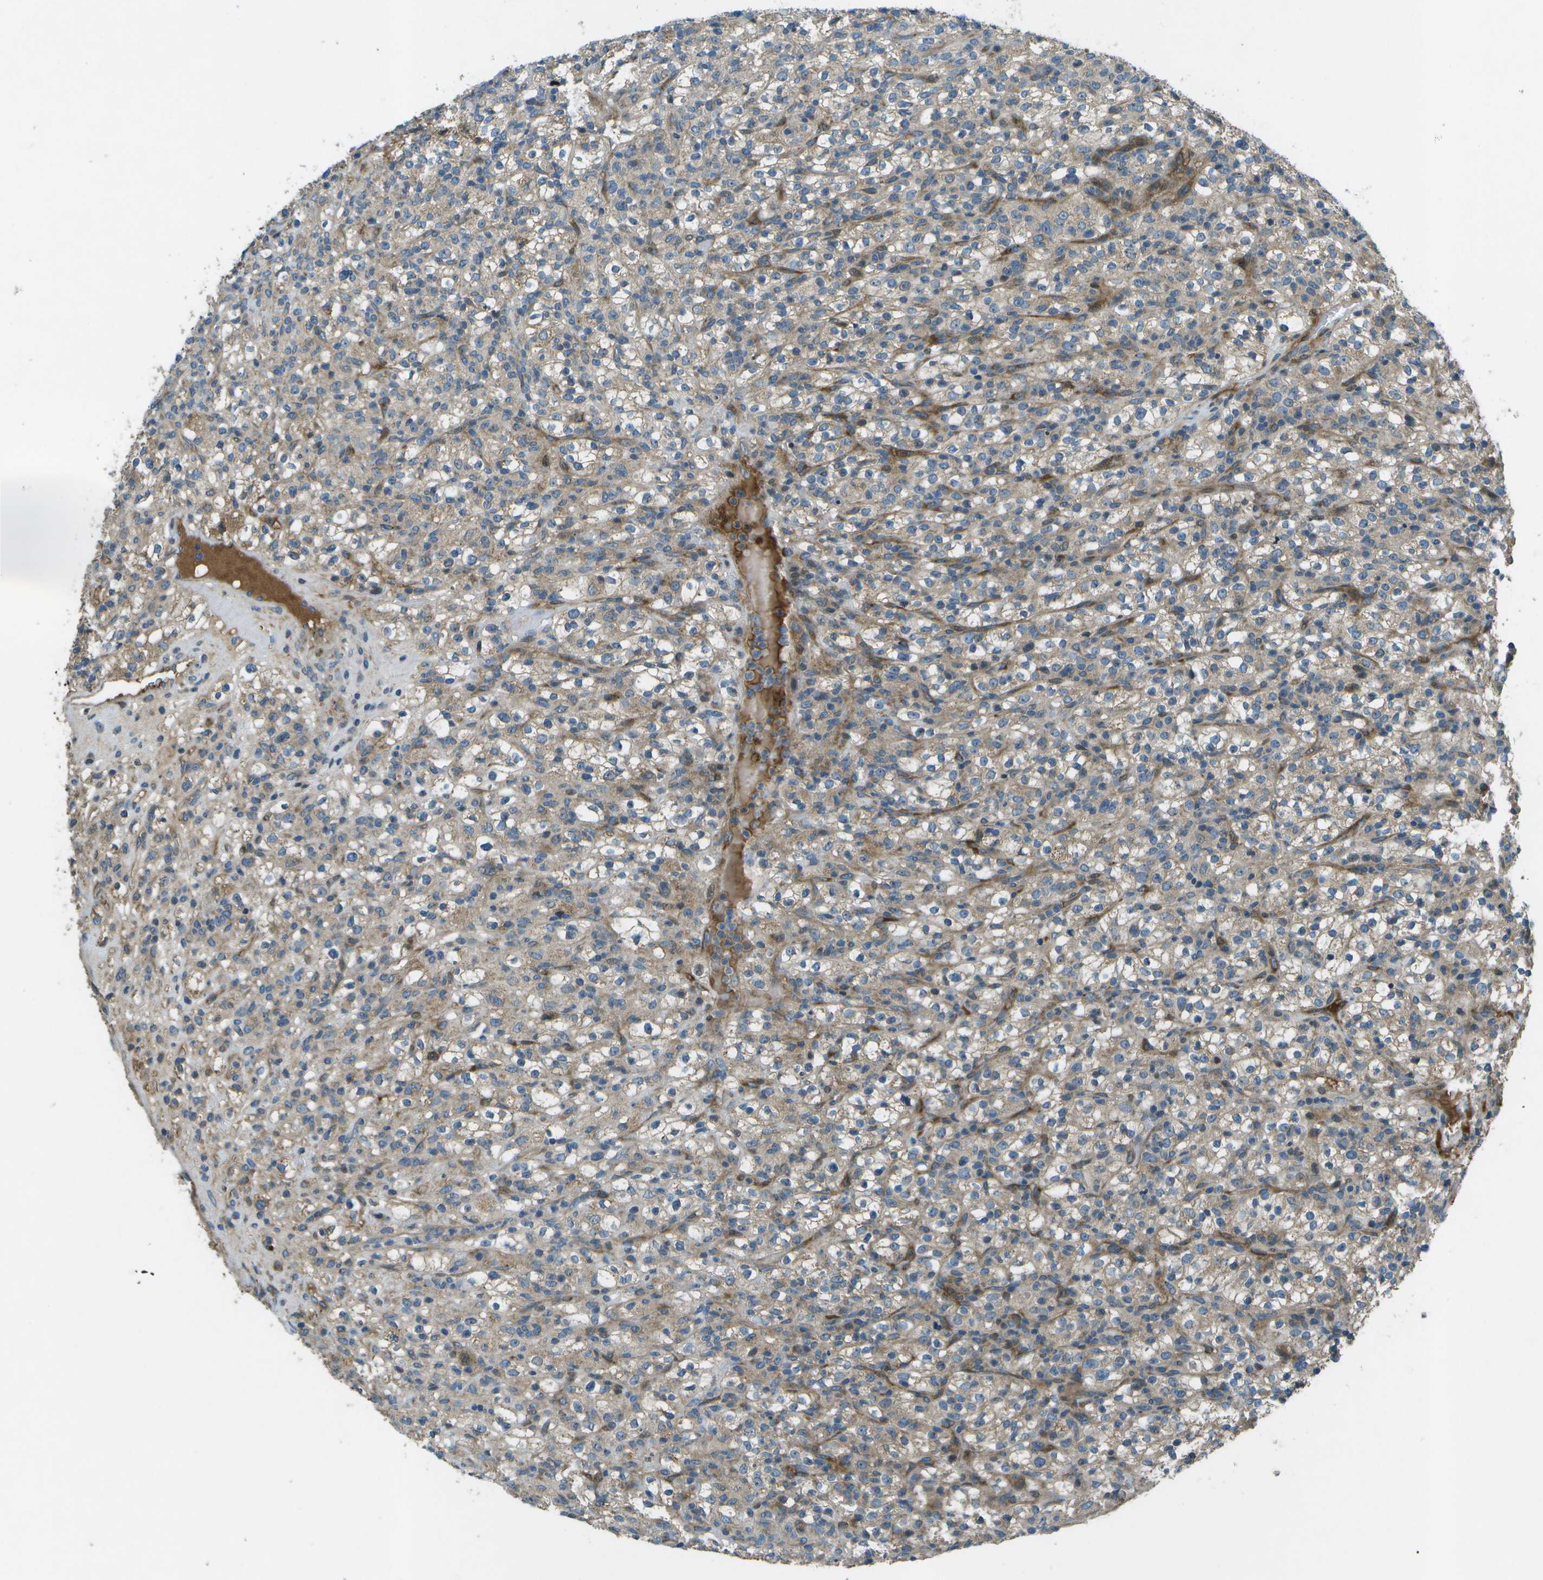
{"staining": {"intensity": "weak", "quantity": ">75%", "location": "cytoplasmic/membranous"}, "tissue": "renal cancer", "cell_type": "Tumor cells", "image_type": "cancer", "snomed": [{"axis": "morphology", "description": "Normal tissue, NOS"}, {"axis": "morphology", "description": "Adenocarcinoma, NOS"}, {"axis": "topography", "description": "Kidney"}], "caption": "This histopathology image displays immunohistochemistry staining of renal cancer, with low weak cytoplasmic/membranous expression in approximately >75% of tumor cells.", "gene": "PXYLP1", "patient": {"sex": "female", "age": 72}}